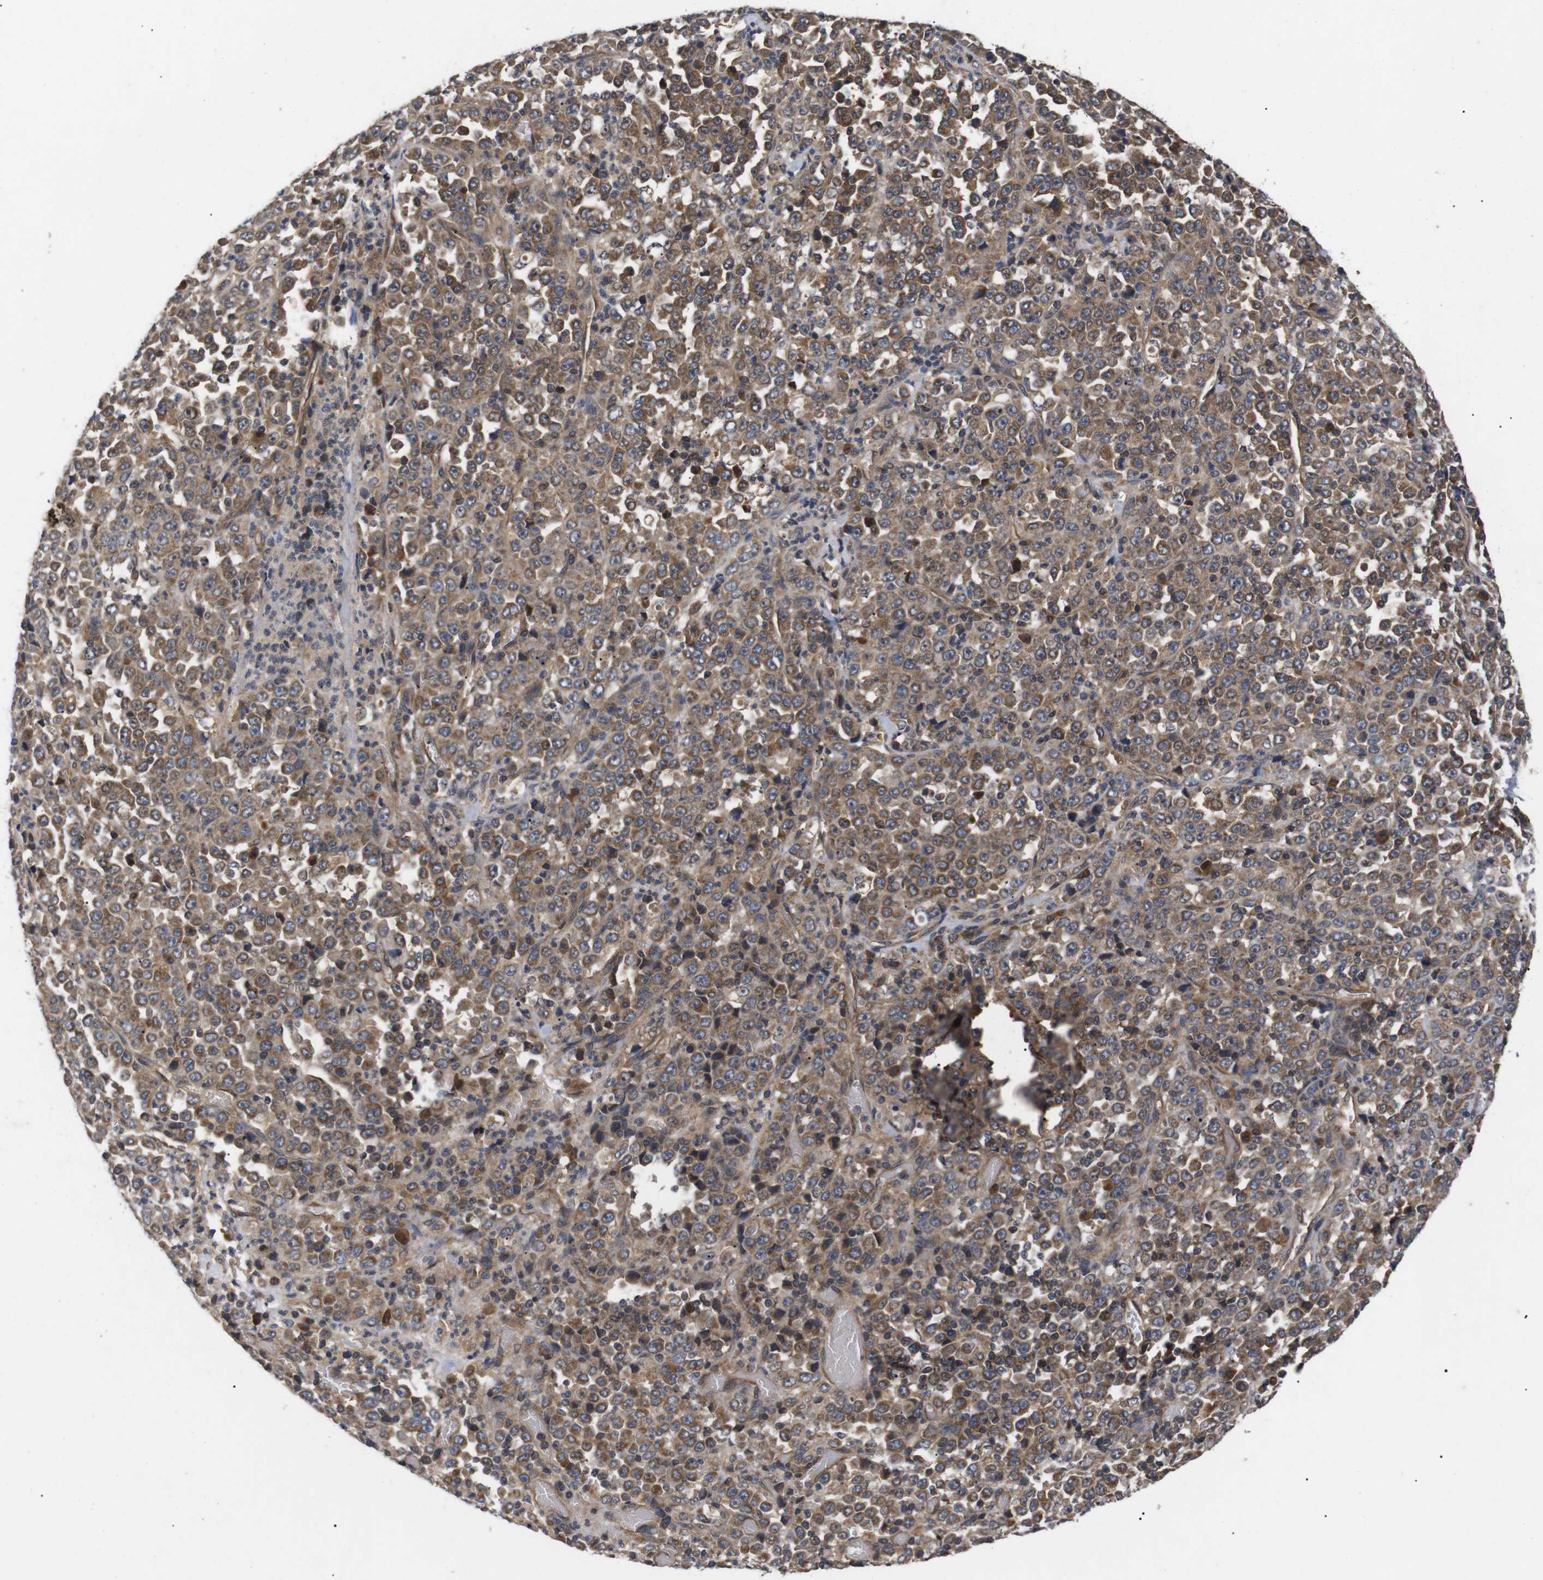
{"staining": {"intensity": "moderate", "quantity": ">75%", "location": "cytoplasmic/membranous"}, "tissue": "stomach cancer", "cell_type": "Tumor cells", "image_type": "cancer", "snomed": [{"axis": "morphology", "description": "Normal tissue, NOS"}, {"axis": "morphology", "description": "Adenocarcinoma, NOS"}, {"axis": "topography", "description": "Stomach, upper"}, {"axis": "topography", "description": "Stomach"}], "caption": "High-power microscopy captured an immunohistochemistry micrograph of stomach adenocarcinoma, revealing moderate cytoplasmic/membranous expression in approximately >75% of tumor cells.", "gene": "RIPK1", "patient": {"sex": "male", "age": 59}}